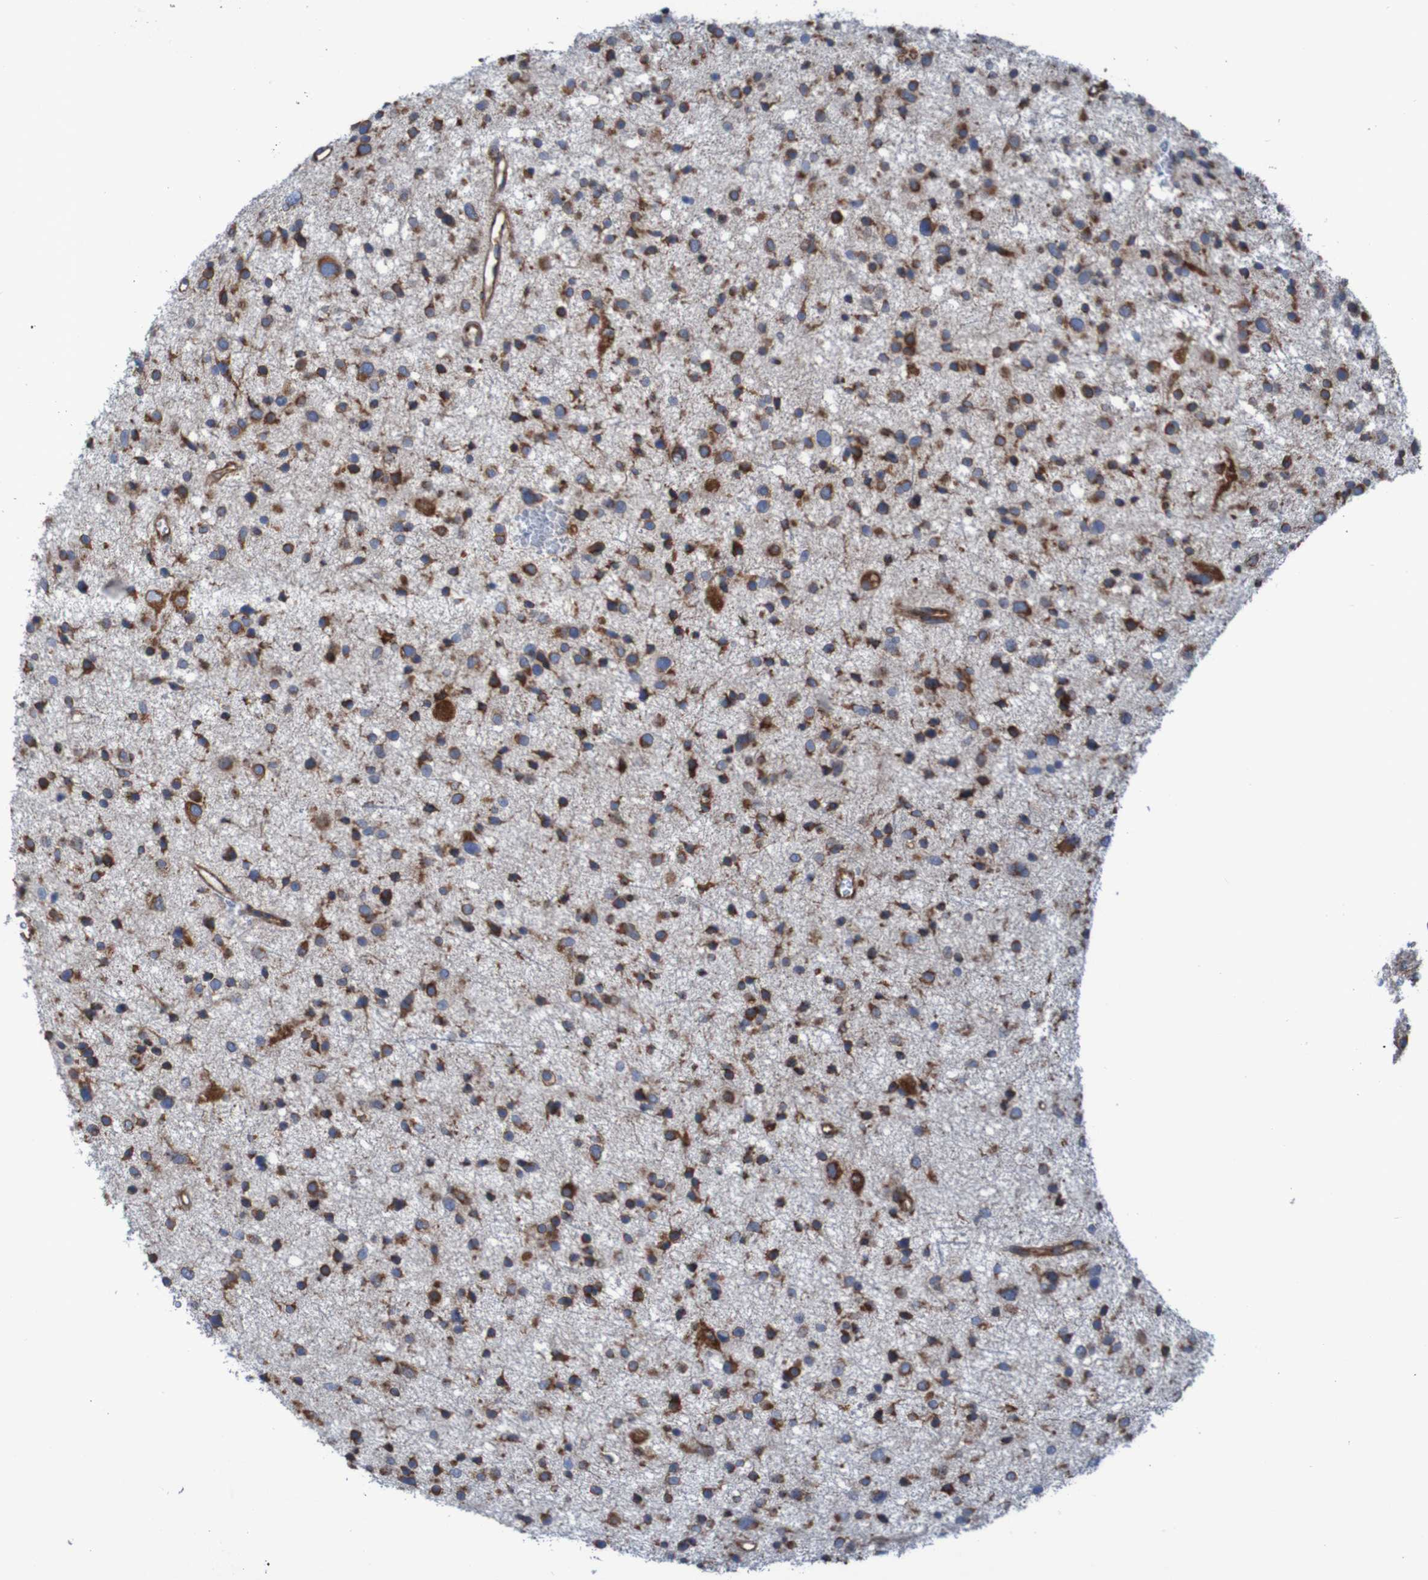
{"staining": {"intensity": "moderate", "quantity": ">75%", "location": "cytoplasmic/membranous"}, "tissue": "glioma", "cell_type": "Tumor cells", "image_type": "cancer", "snomed": [{"axis": "morphology", "description": "Glioma, malignant, Low grade"}, {"axis": "topography", "description": "Brain"}], "caption": "Immunohistochemistry (IHC) image of neoplastic tissue: human malignant low-grade glioma stained using immunohistochemistry demonstrates medium levels of moderate protein expression localized specifically in the cytoplasmic/membranous of tumor cells, appearing as a cytoplasmic/membranous brown color.", "gene": "RPL10", "patient": {"sex": "female", "age": 37}}